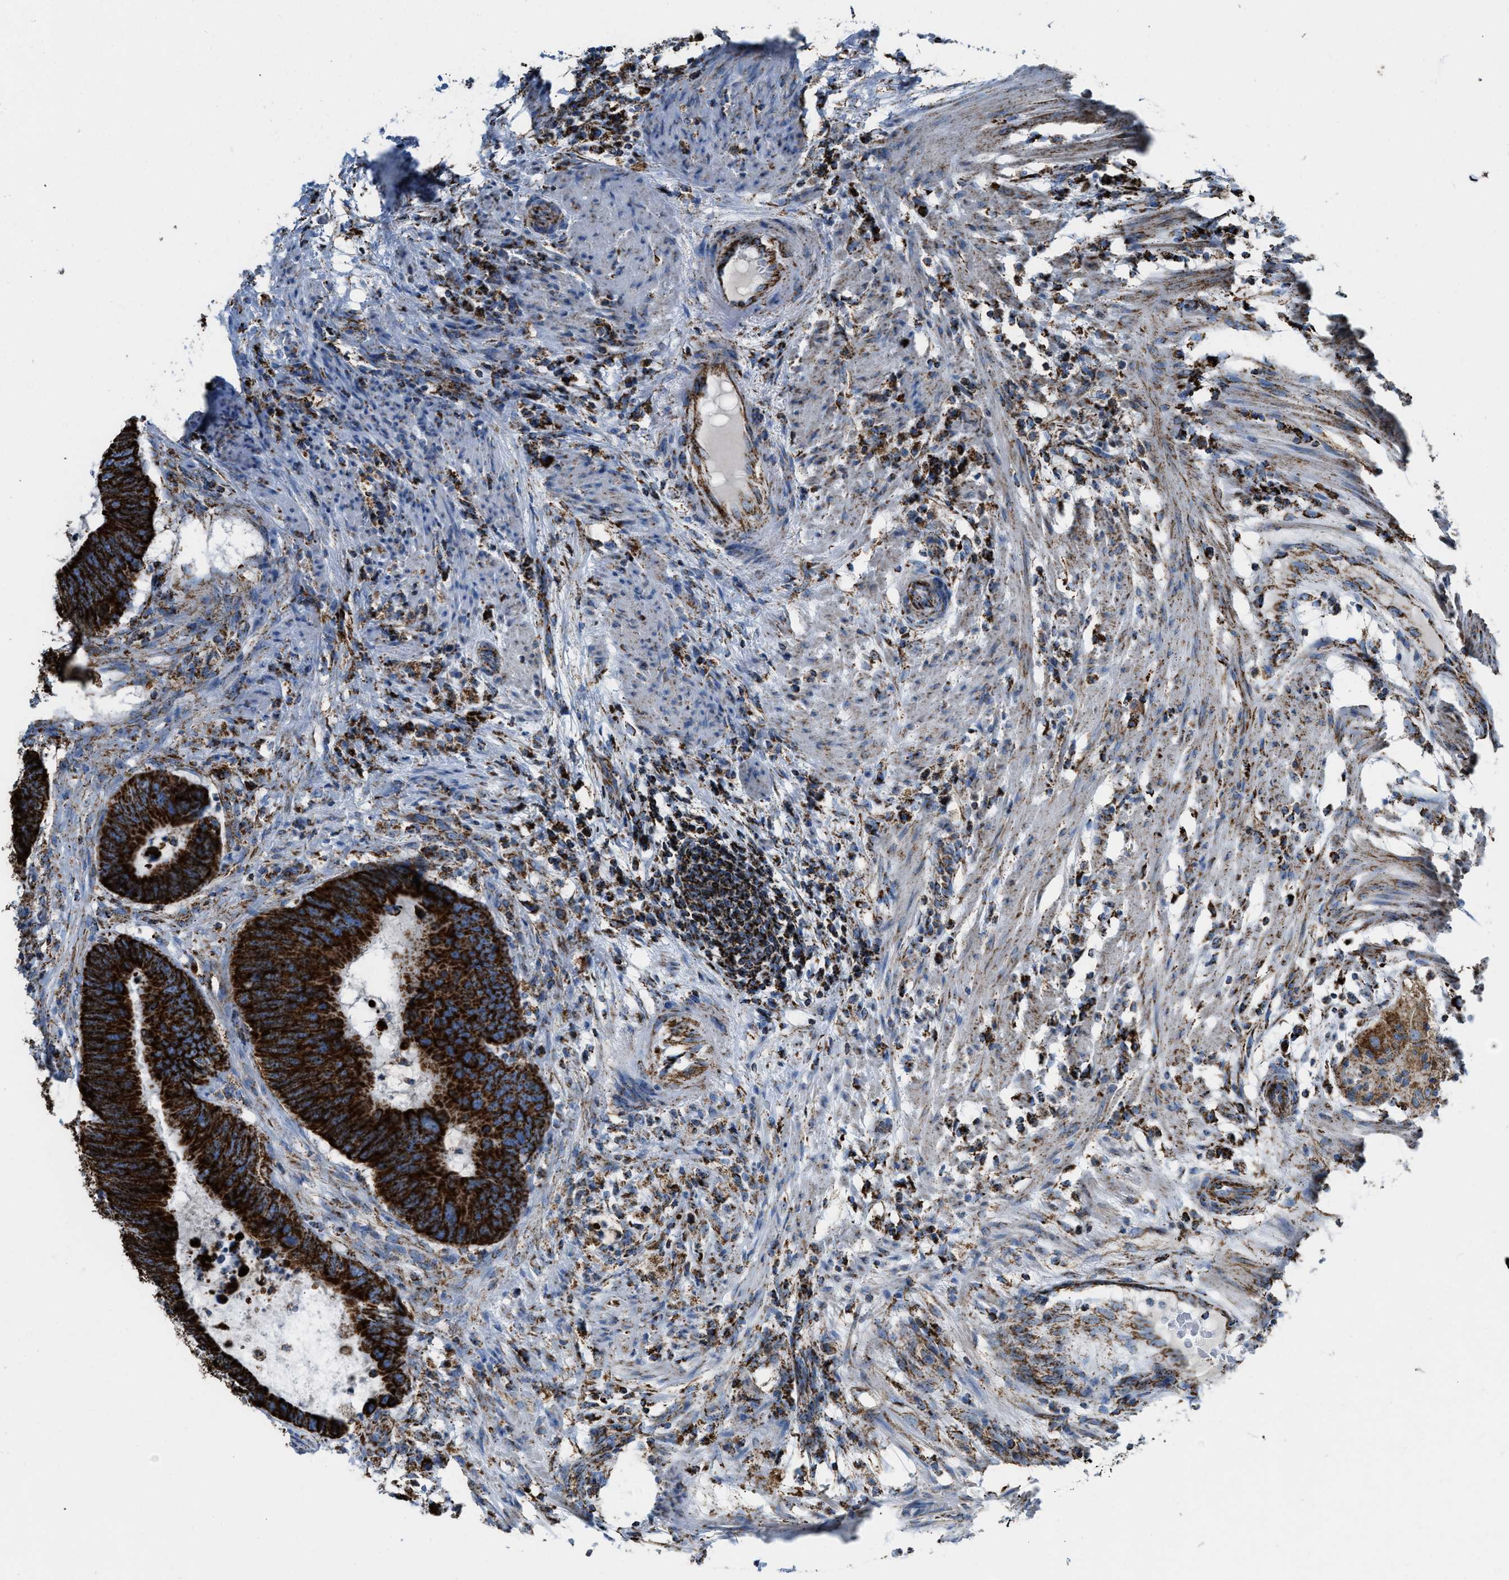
{"staining": {"intensity": "strong", "quantity": ">75%", "location": "cytoplasmic/membranous"}, "tissue": "colorectal cancer", "cell_type": "Tumor cells", "image_type": "cancer", "snomed": [{"axis": "morphology", "description": "Adenocarcinoma, NOS"}, {"axis": "topography", "description": "Colon"}], "caption": "Human adenocarcinoma (colorectal) stained for a protein (brown) exhibits strong cytoplasmic/membranous positive positivity in about >75% of tumor cells.", "gene": "ETFB", "patient": {"sex": "male", "age": 56}}